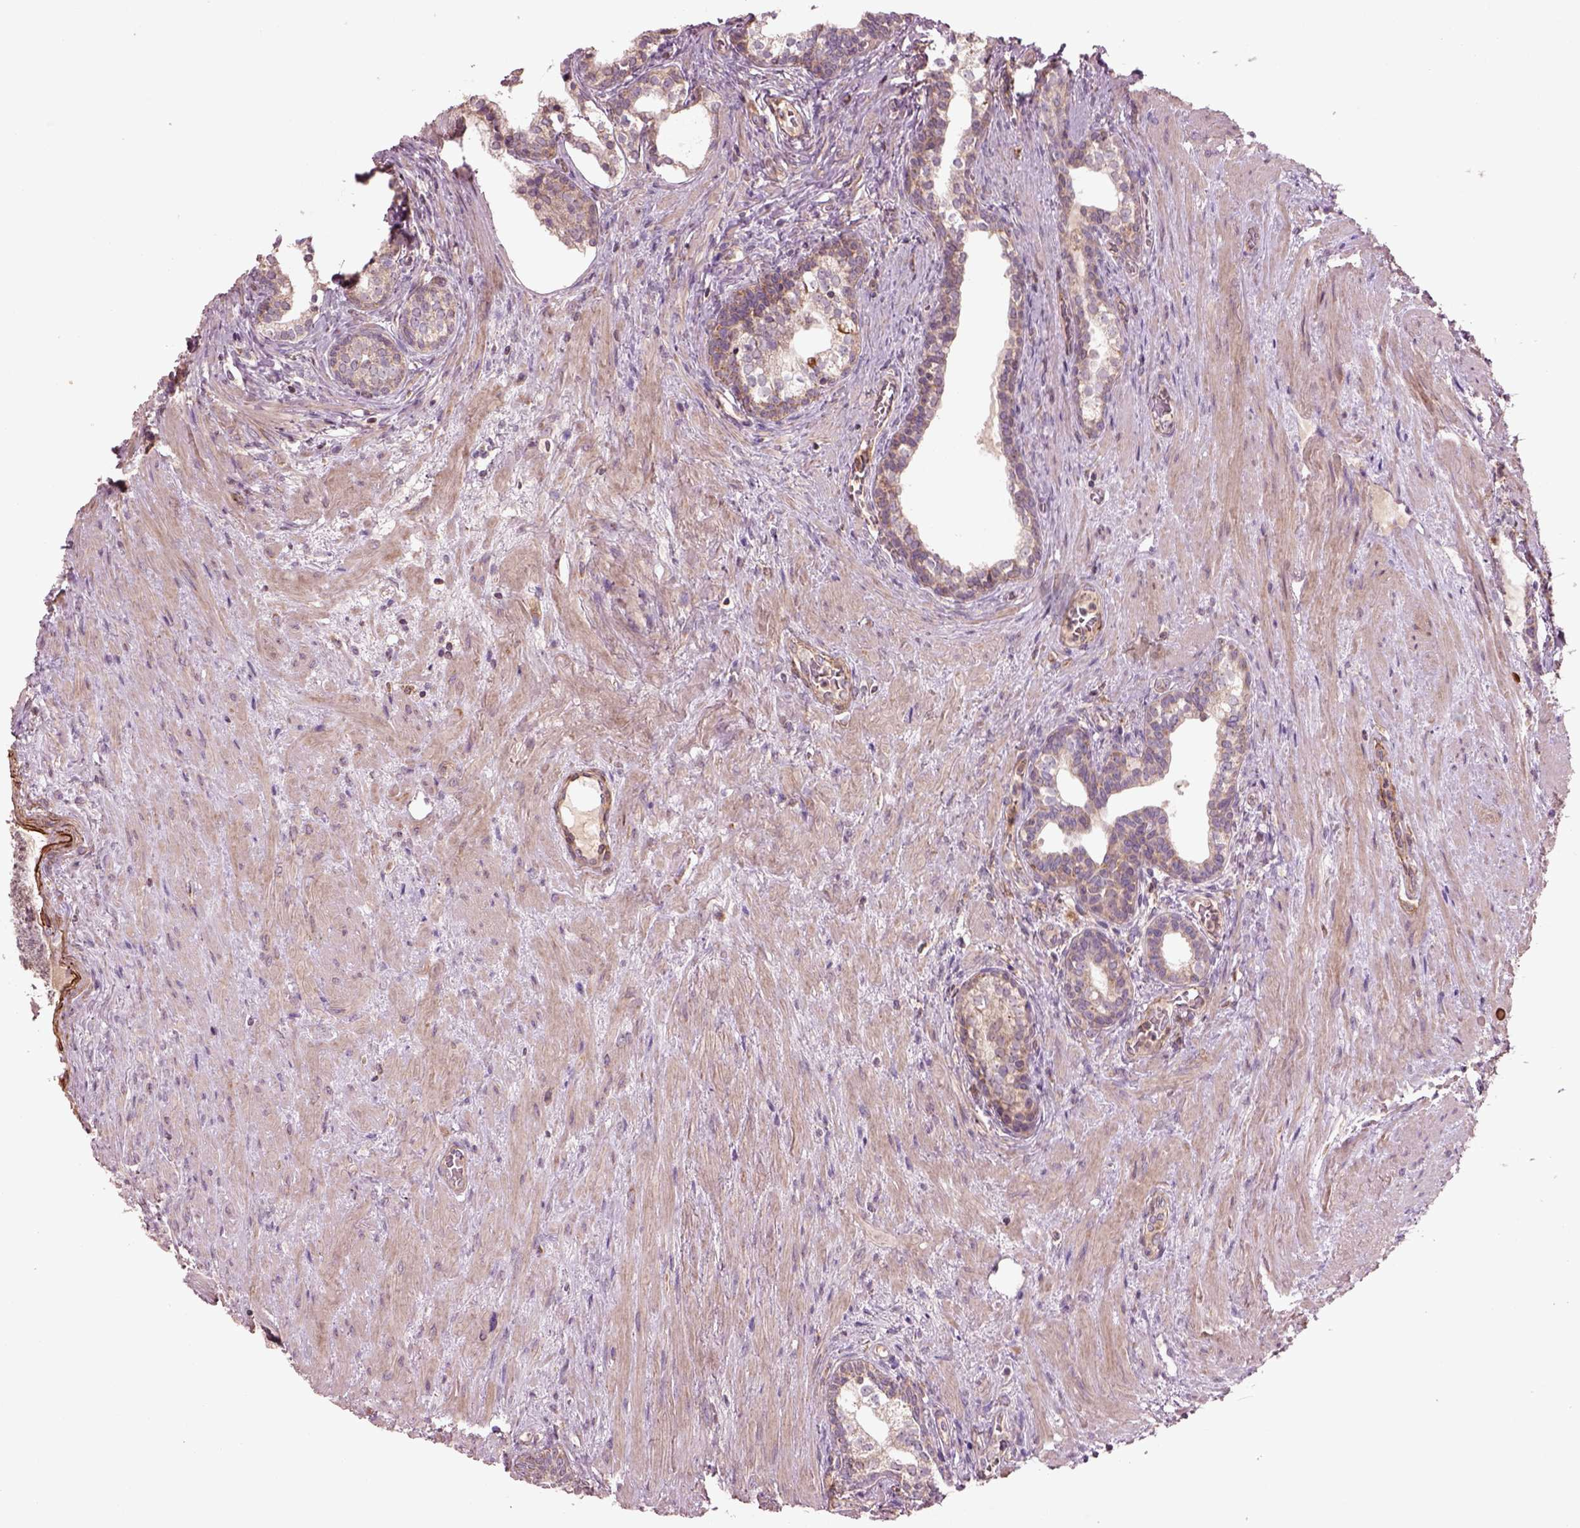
{"staining": {"intensity": "weak", "quantity": ">75%", "location": "cytoplasmic/membranous"}, "tissue": "prostate cancer", "cell_type": "Tumor cells", "image_type": "cancer", "snomed": [{"axis": "morphology", "description": "Adenocarcinoma, NOS"}, {"axis": "morphology", "description": "Adenocarcinoma, High grade"}, {"axis": "topography", "description": "Prostate"}], "caption": "Protein expression analysis of human prostate cancer reveals weak cytoplasmic/membranous expression in approximately >75% of tumor cells.", "gene": "SLC25A5", "patient": {"sex": "male", "age": 61}}